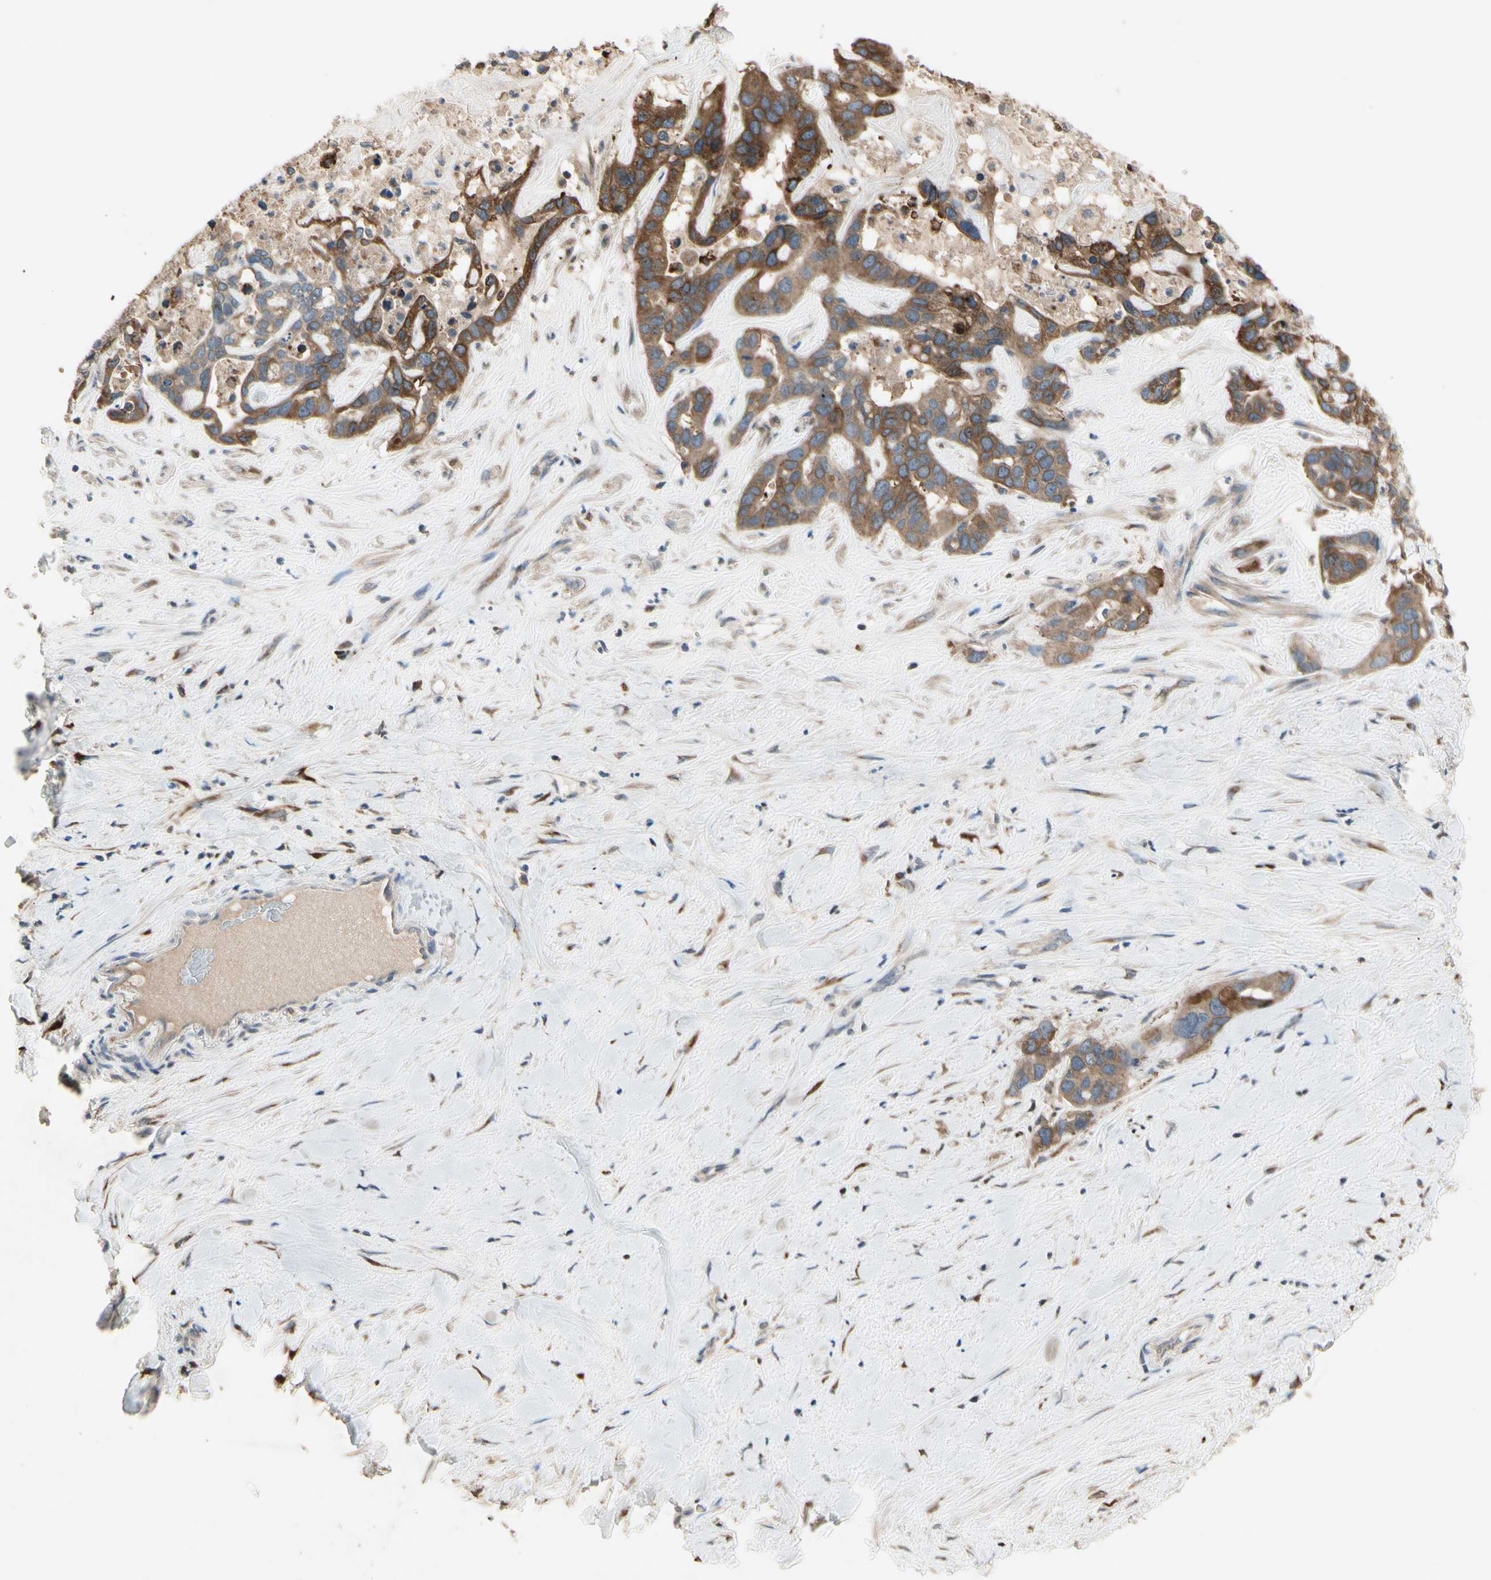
{"staining": {"intensity": "strong", "quantity": ">75%", "location": "cytoplasmic/membranous"}, "tissue": "liver cancer", "cell_type": "Tumor cells", "image_type": "cancer", "snomed": [{"axis": "morphology", "description": "Cholangiocarcinoma"}, {"axis": "topography", "description": "Liver"}], "caption": "Strong cytoplasmic/membranous positivity for a protein is identified in about >75% of tumor cells of liver cancer using IHC.", "gene": "CGREF1", "patient": {"sex": "female", "age": 65}}